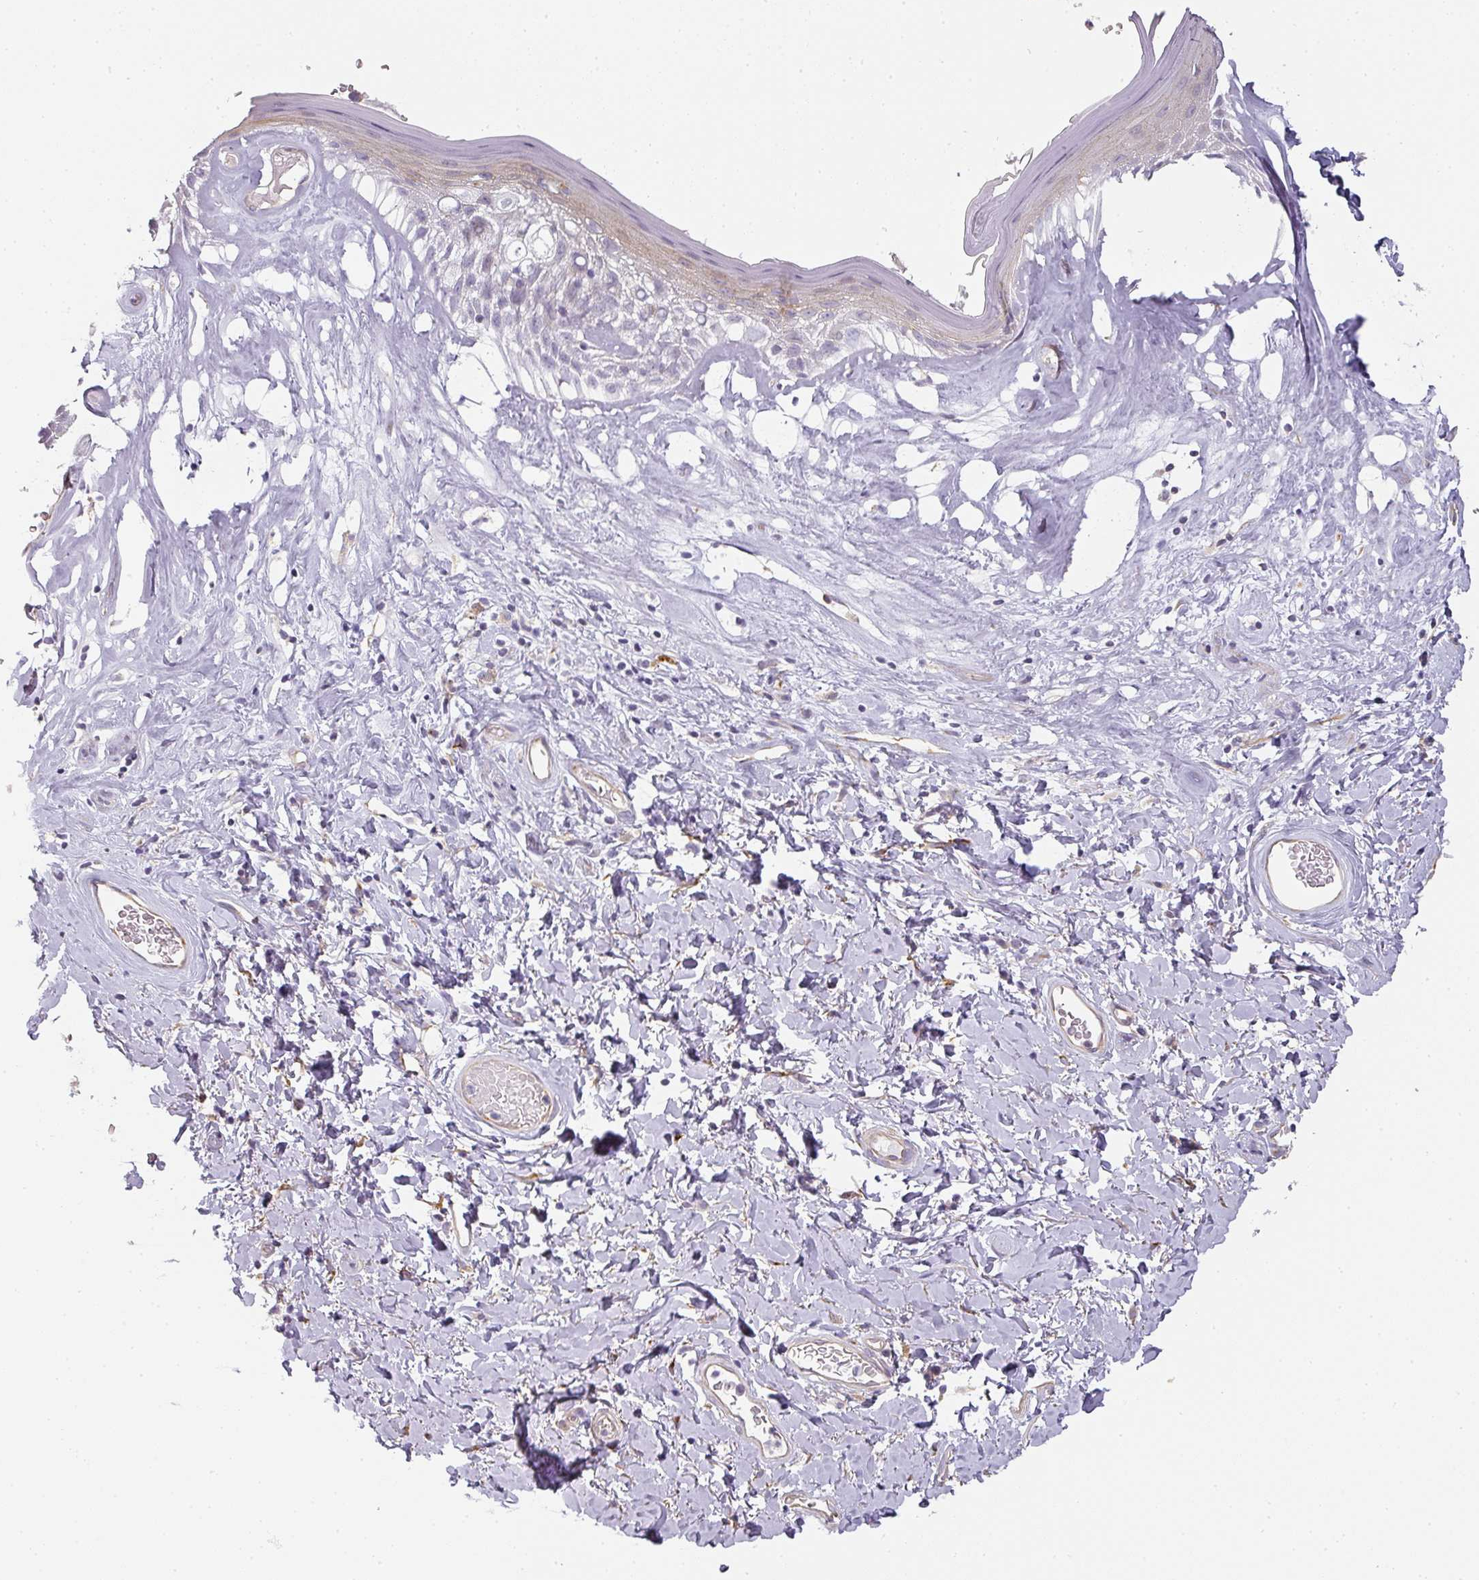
{"staining": {"intensity": "negative", "quantity": "none", "location": "none"}, "tissue": "skin", "cell_type": "Epidermal cells", "image_type": "normal", "snomed": [{"axis": "morphology", "description": "Normal tissue, NOS"}, {"axis": "morphology", "description": "Inflammation, NOS"}, {"axis": "topography", "description": "Vulva"}], "caption": "Epidermal cells show no significant staining in unremarkable skin. (Brightfield microscopy of DAB immunohistochemistry (IHC) at high magnification).", "gene": "ATP8B2", "patient": {"sex": "female", "age": 86}}